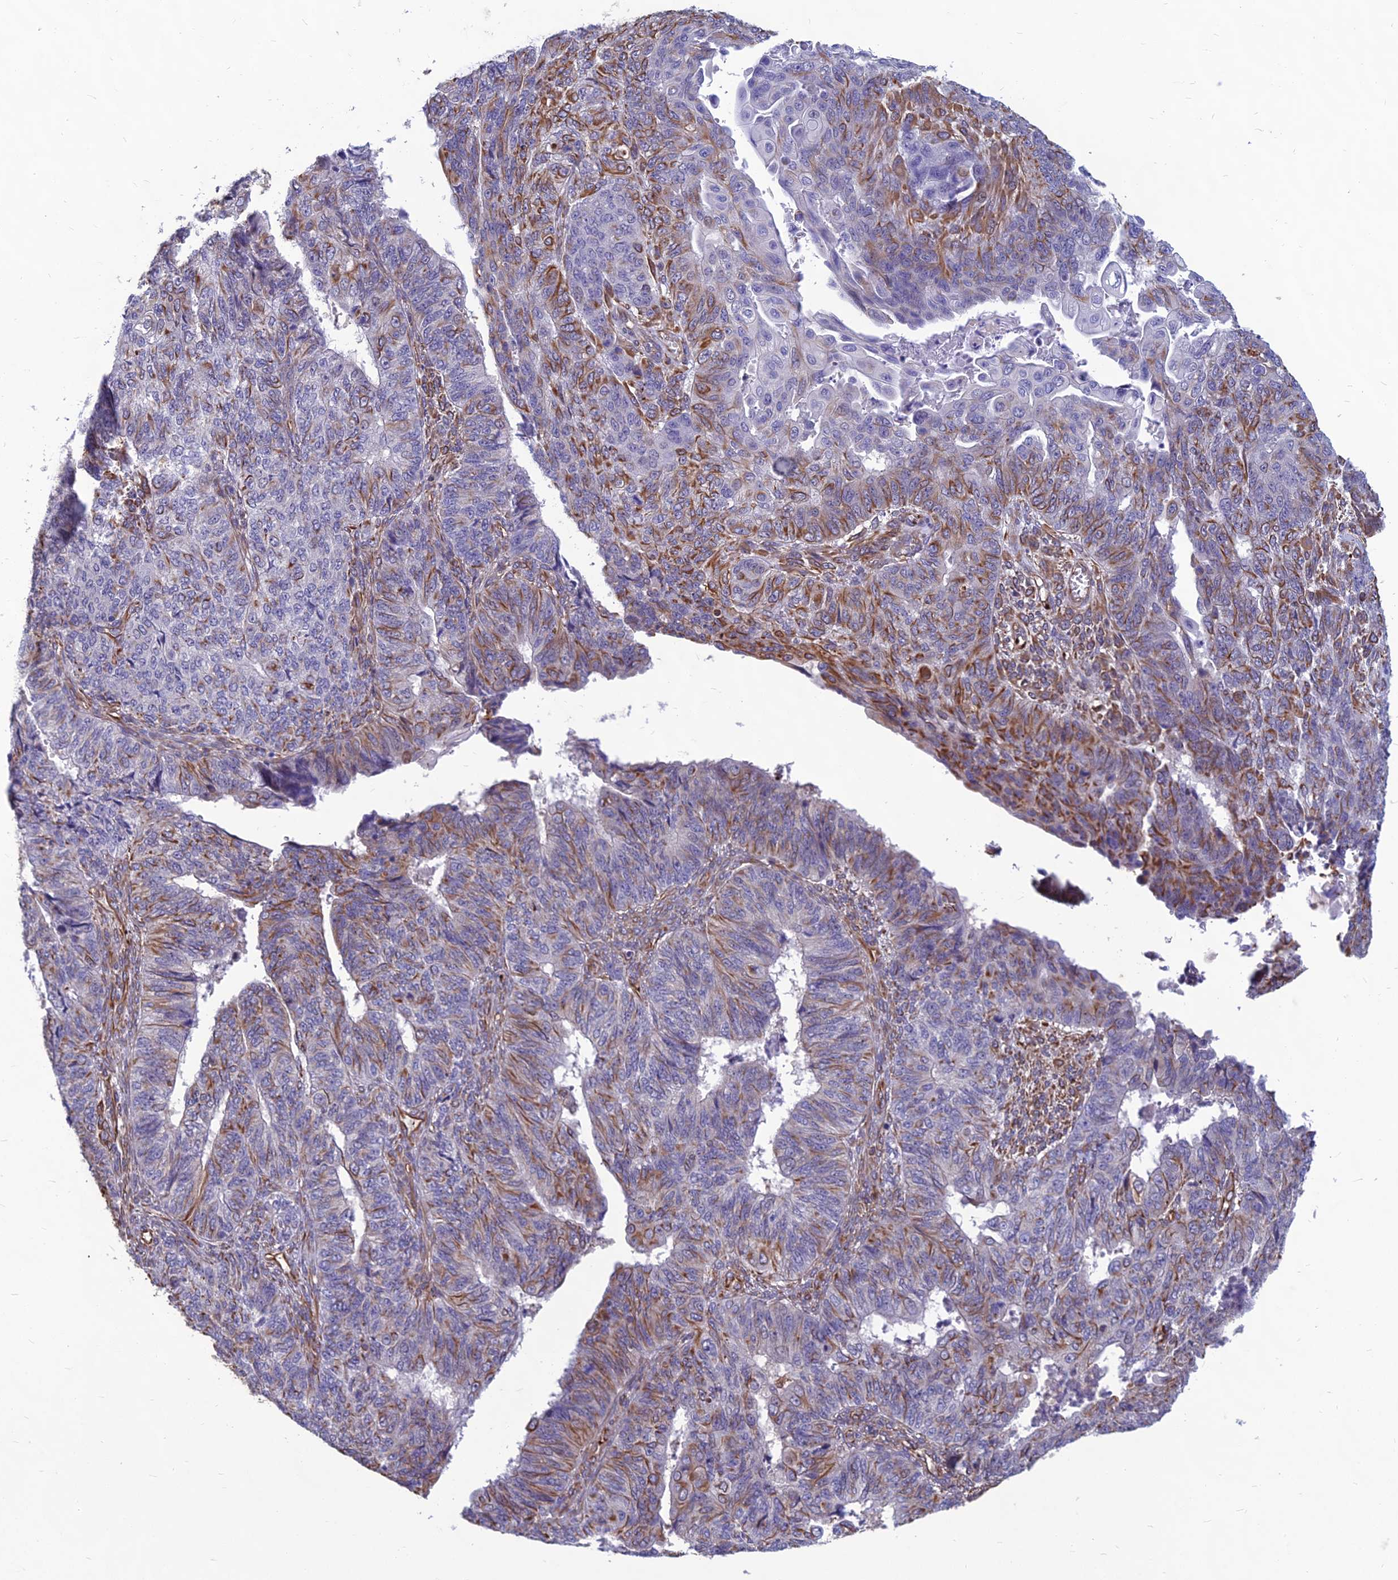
{"staining": {"intensity": "moderate", "quantity": "<25%", "location": "cytoplasmic/membranous"}, "tissue": "endometrial cancer", "cell_type": "Tumor cells", "image_type": "cancer", "snomed": [{"axis": "morphology", "description": "Adenocarcinoma, NOS"}, {"axis": "topography", "description": "Endometrium"}], "caption": "Immunohistochemistry staining of endometrial adenocarcinoma, which exhibits low levels of moderate cytoplasmic/membranous expression in about <25% of tumor cells indicating moderate cytoplasmic/membranous protein staining. The staining was performed using DAB (brown) for protein detection and nuclei were counterstained in hematoxylin (blue).", "gene": "PSMD11", "patient": {"sex": "female", "age": 32}}